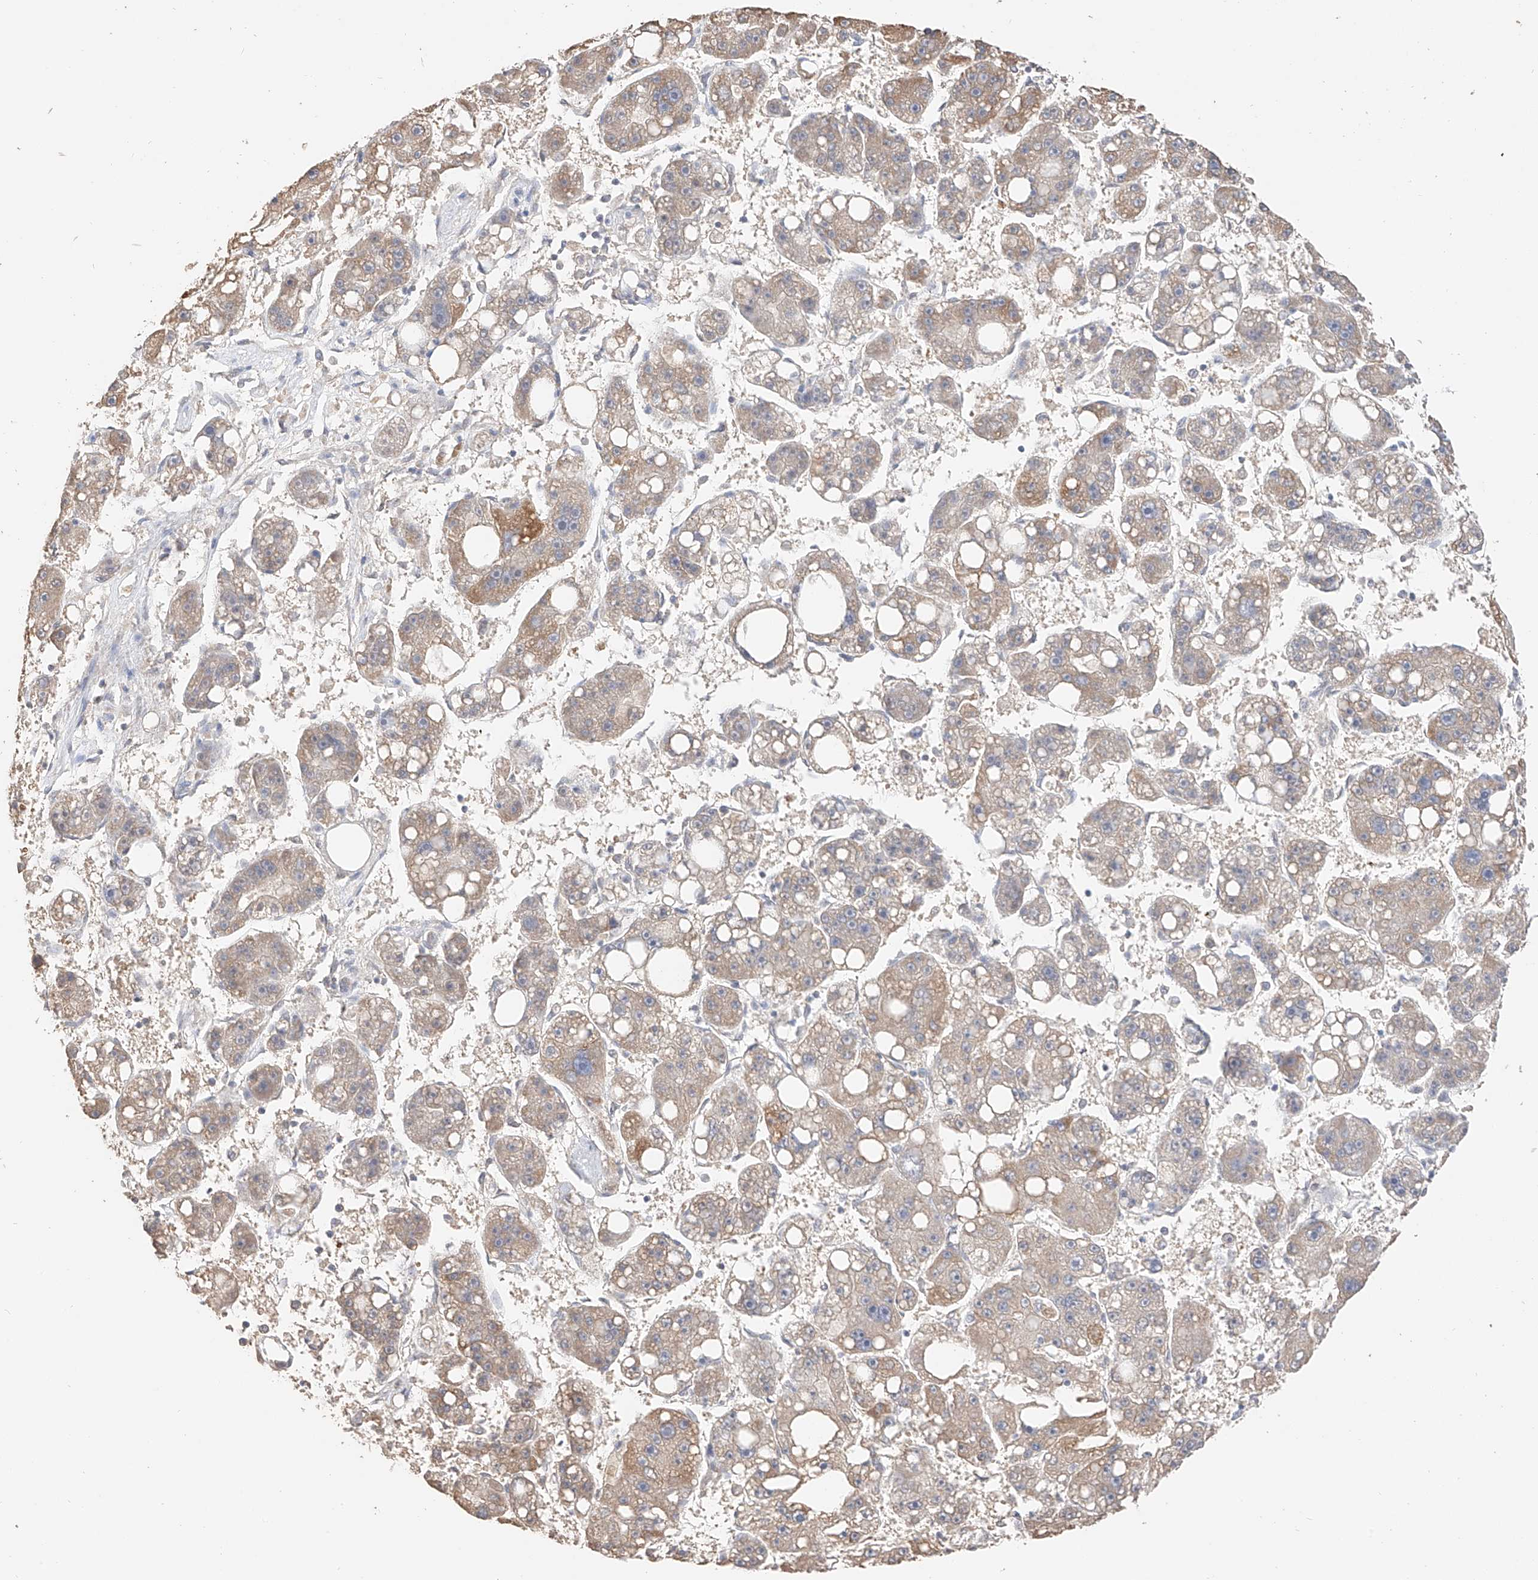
{"staining": {"intensity": "moderate", "quantity": "25%-75%", "location": "cytoplasmic/membranous"}, "tissue": "liver cancer", "cell_type": "Tumor cells", "image_type": "cancer", "snomed": [{"axis": "morphology", "description": "Carcinoma, Hepatocellular, NOS"}, {"axis": "topography", "description": "Liver"}], "caption": "Brown immunohistochemical staining in human liver hepatocellular carcinoma displays moderate cytoplasmic/membranous staining in about 25%-75% of tumor cells.", "gene": "IL22RA2", "patient": {"sex": "female", "age": 61}}